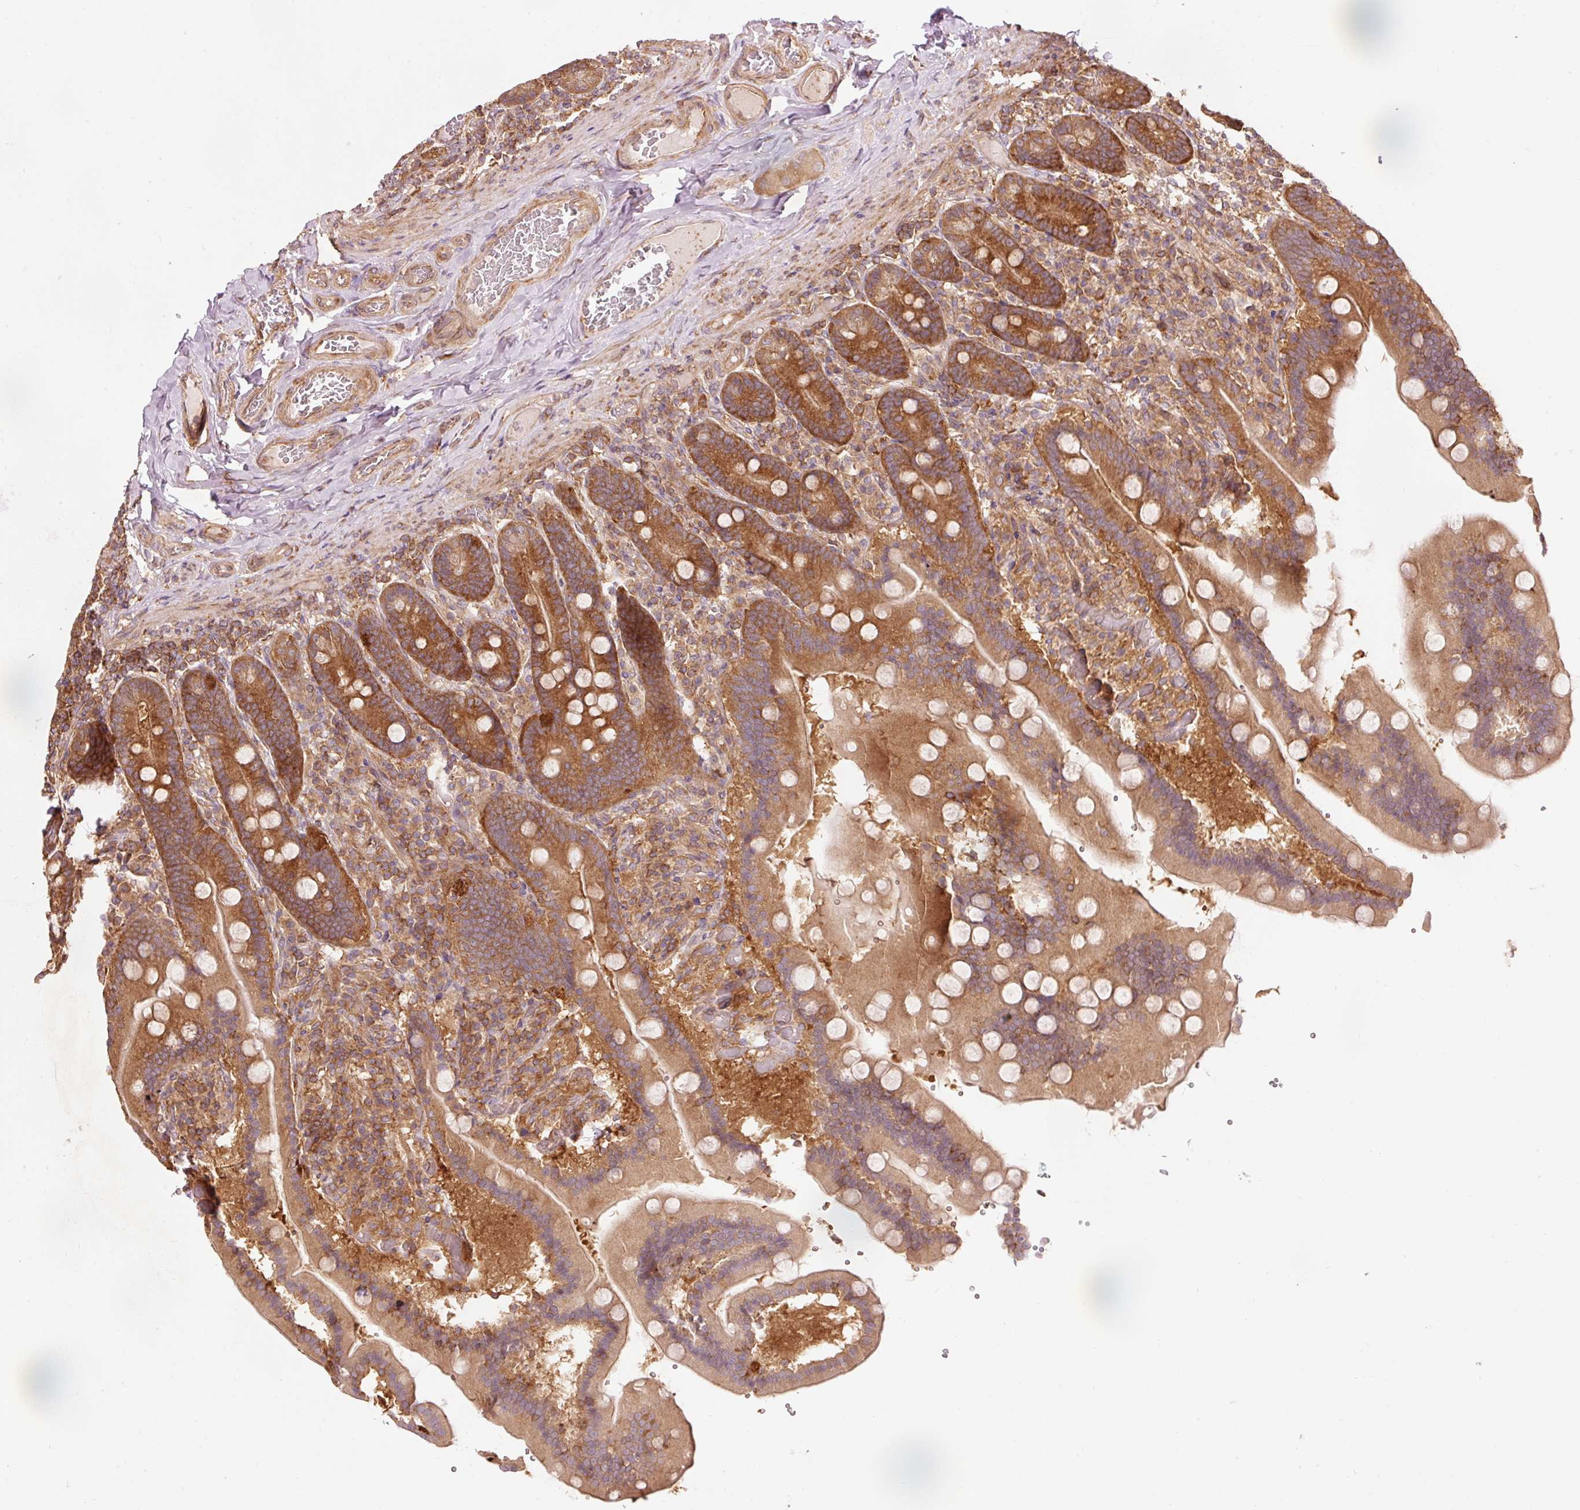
{"staining": {"intensity": "moderate", "quantity": ">75%", "location": "cytoplasmic/membranous"}, "tissue": "duodenum", "cell_type": "Glandular cells", "image_type": "normal", "snomed": [{"axis": "morphology", "description": "Normal tissue, NOS"}, {"axis": "topography", "description": "Duodenum"}], "caption": "IHC histopathology image of normal human duodenum stained for a protein (brown), which reveals medium levels of moderate cytoplasmic/membranous positivity in approximately >75% of glandular cells.", "gene": "PDAP1", "patient": {"sex": "female", "age": 62}}